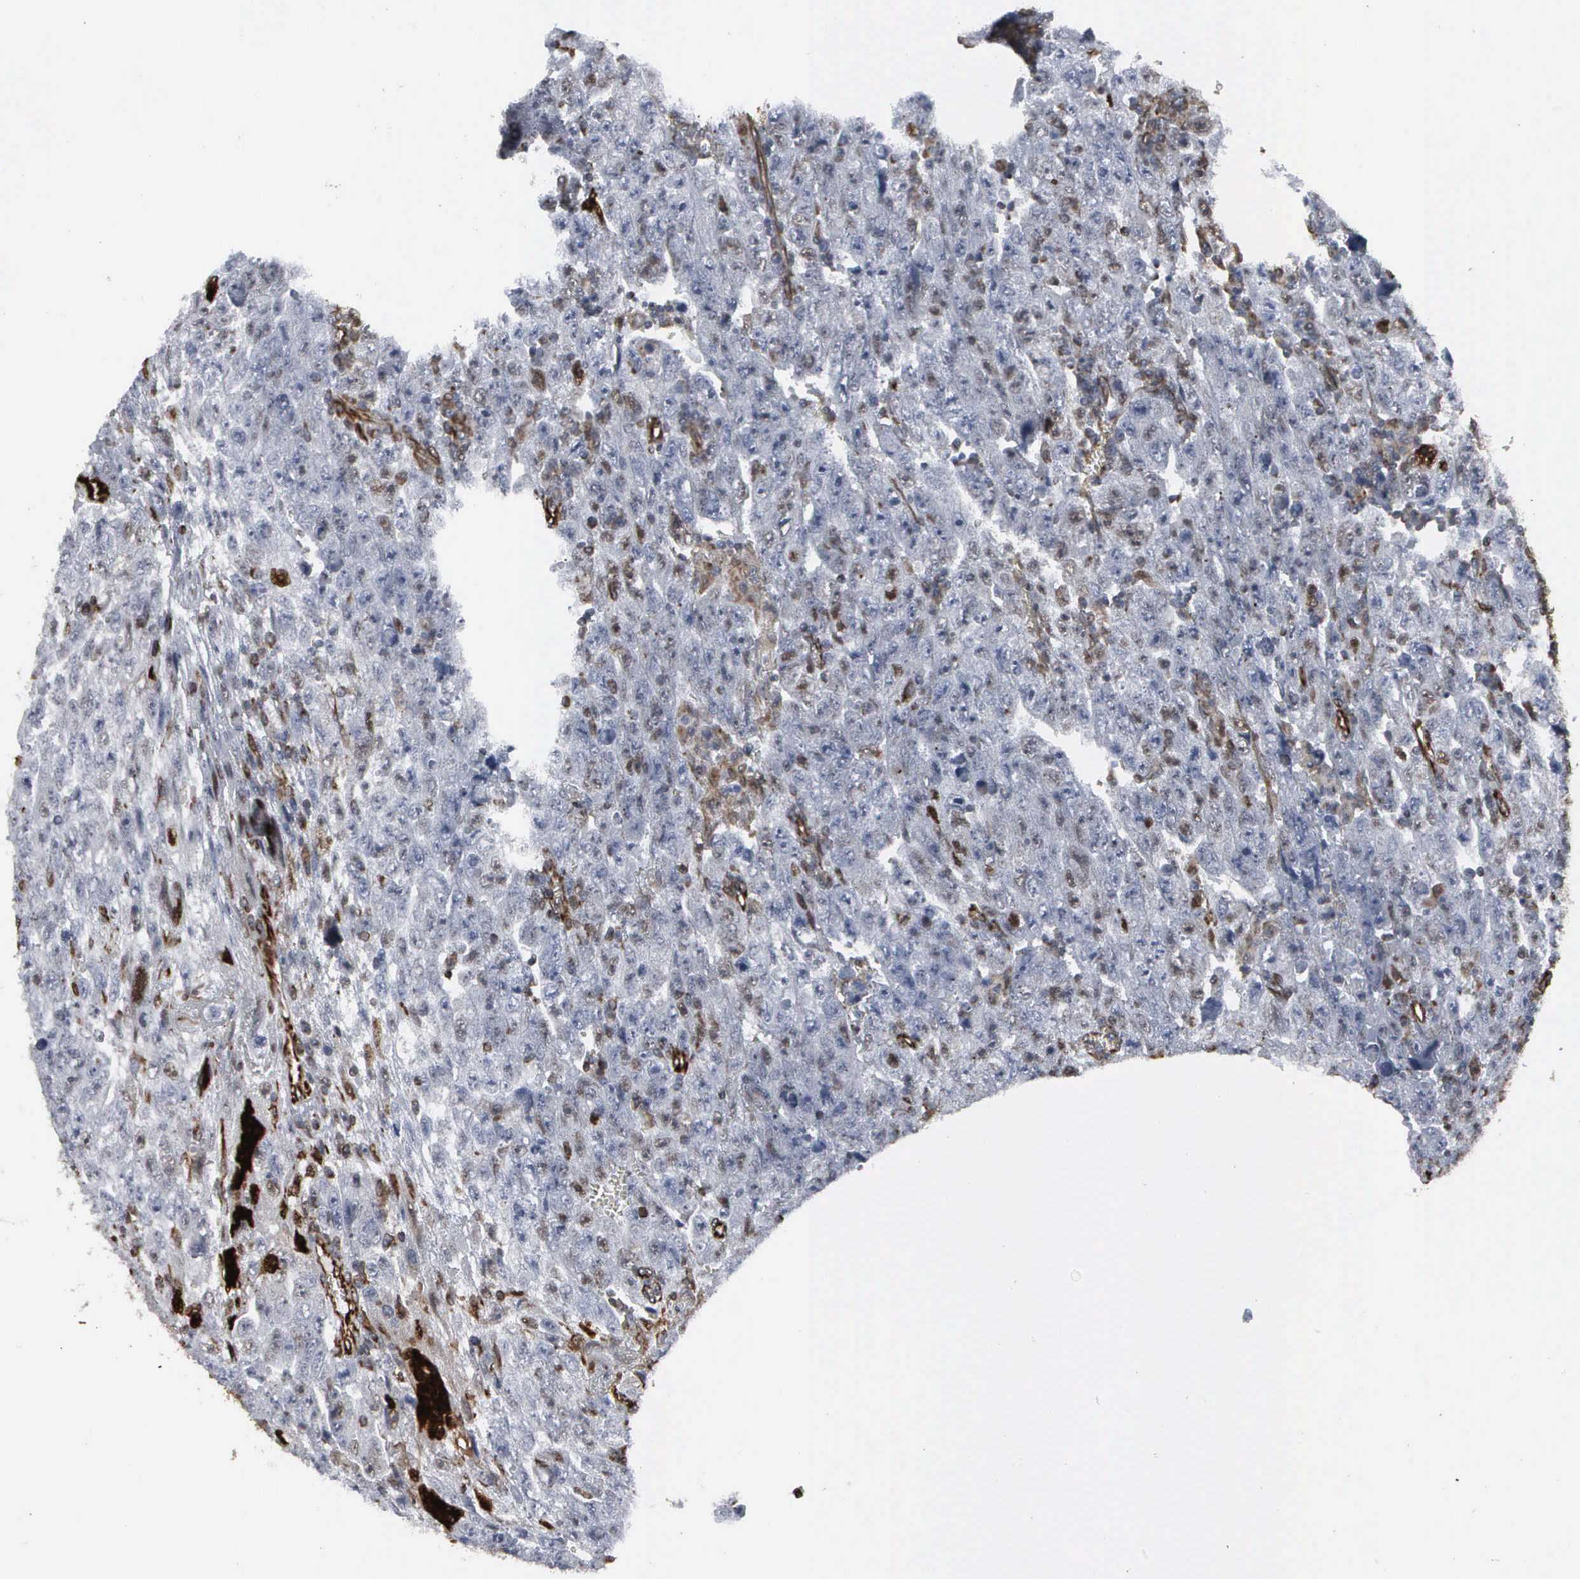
{"staining": {"intensity": "weak", "quantity": "<25%", "location": "nuclear"}, "tissue": "testis cancer", "cell_type": "Tumor cells", "image_type": "cancer", "snomed": [{"axis": "morphology", "description": "Carcinoma, Embryonal, NOS"}, {"axis": "topography", "description": "Testis"}], "caption": "High magnification brightfield microscopy of testis cancer stained with DAB (3,3'-diaminobenzidine) (brown) and counterstained with hematoxylin (blue): tumor cells show no significant positivity.", "gene": "CCNE1", "patient": {"sex": "male", "age": 28}}